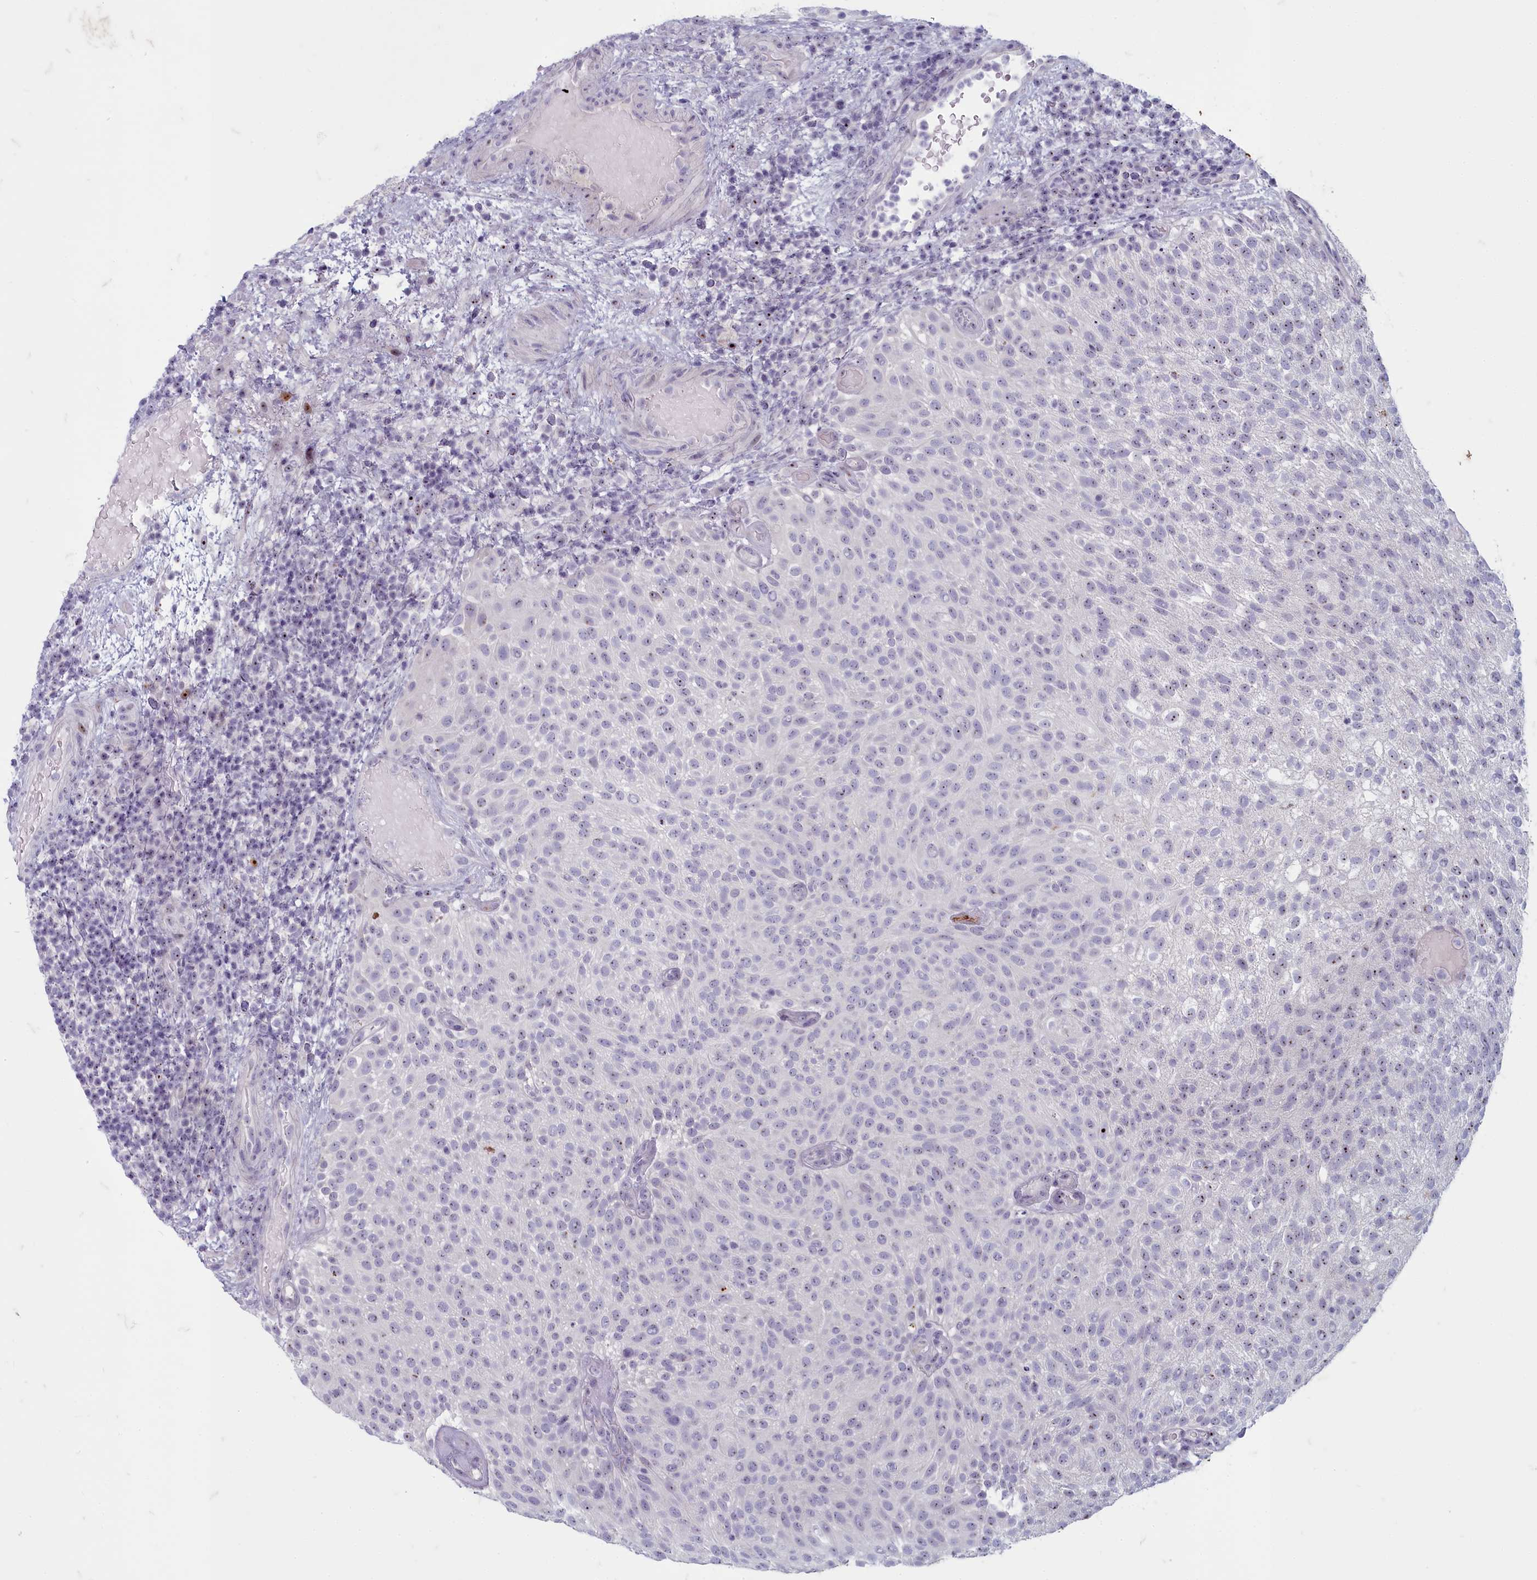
{"staining": {"intensity": "weak", "quantity": "<25%", "location": "nuclear"}, "tissue": "urothelial cancer", "cell_type": "Tumor cells", "image_type": "cancer", "snomed": [{"axis": "morphology", "description": "Urothelial carcinoma, Low grade"}, {"axis": "topography", "description": "Urinary bladder"}], "caption": "A histopathology image of low-grade urothelial carcinoma stained for a protein exhibits no brown staining in tumor cells. (Stains: DAB immunohistochemistry with hematoxylin counter stain, Microscopy: brightfield microscopy at high magnification).", "gene": "INSYN2A", "patient": {"sex": "male", "age": 78}}